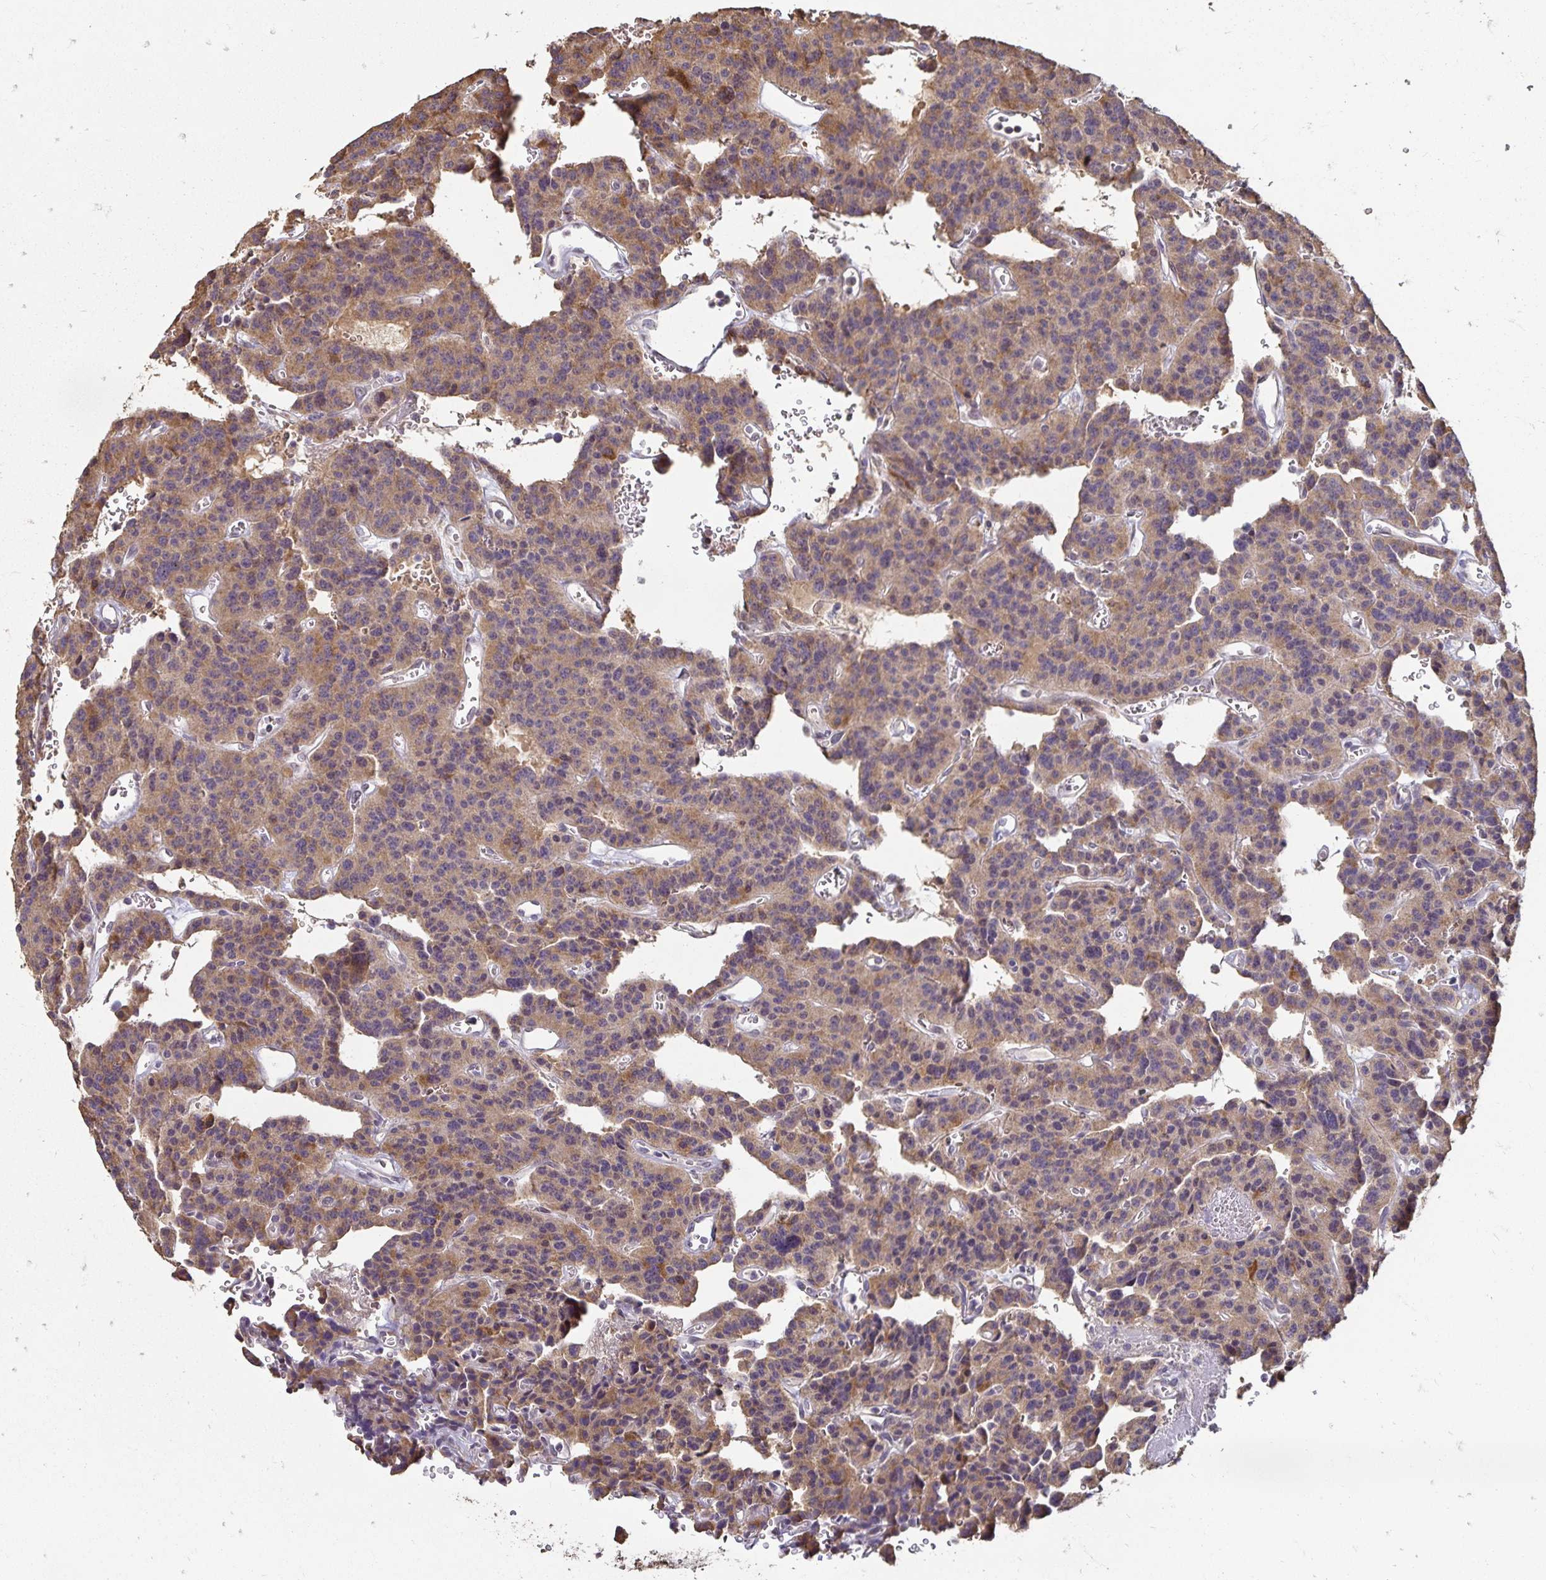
{"staining": {"intensity": "weak", "quantity": ">75%", "location": "cytoplasmic/membranous"}, "tissue": "carcinoid", "cell_type": "Tumor cells", "image_type": "cancer", "snomed": [{"axis": "morphology", "description": "Carcinoid, malignant, NOS"}, {"axis": "topography", "description": "Lung"}], "caption": "An image of carcinoid (malignant) stained for a protein demonstrates weak cytoplasmic/membranous brown staining in tumor cells.", "gene": "EMC10", "patient": {"sex": "female", "age": 71}}